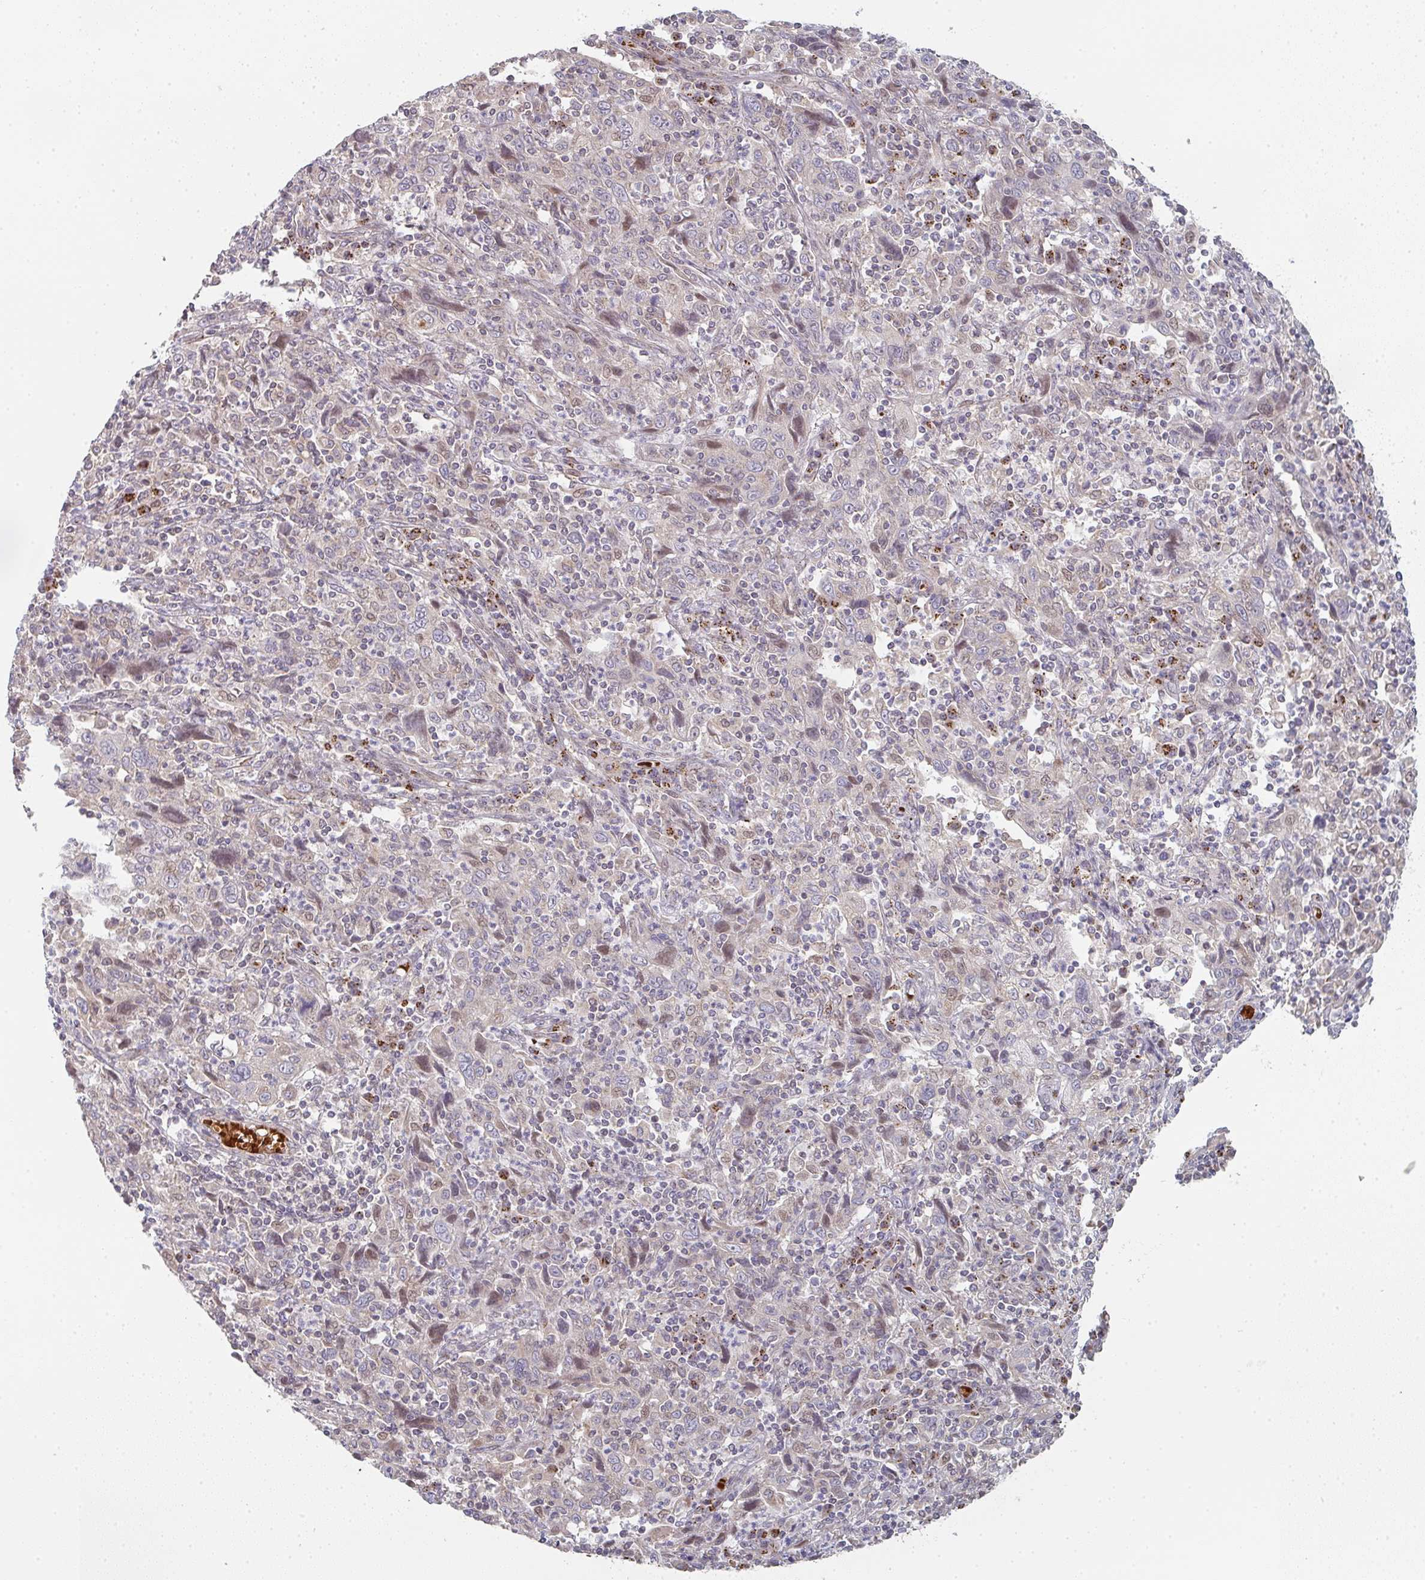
{"staining": {"intensity": "weak", "quantity": "25%-75%", "location": "nuclear"}, "tissue": "cervical cancer", "cell_type": "Tumor cells", "image_type": "cancer", "snomed": [{"axis": "morphology", "description": "Squamous cell carcinoma, NOS"}, {"axis": "topography", "description": "Cervix"}], "caption": "Protein expression analysis of human cervical squamous cell carcinoma reveals weak nuclear staining in approximately 25%-75% of tumor cells. (brown staining indicates protein expression, while blue staining denotes nuclei).", "gene": "ZNF526", "patient": {"sex": "female", "age": 46}}